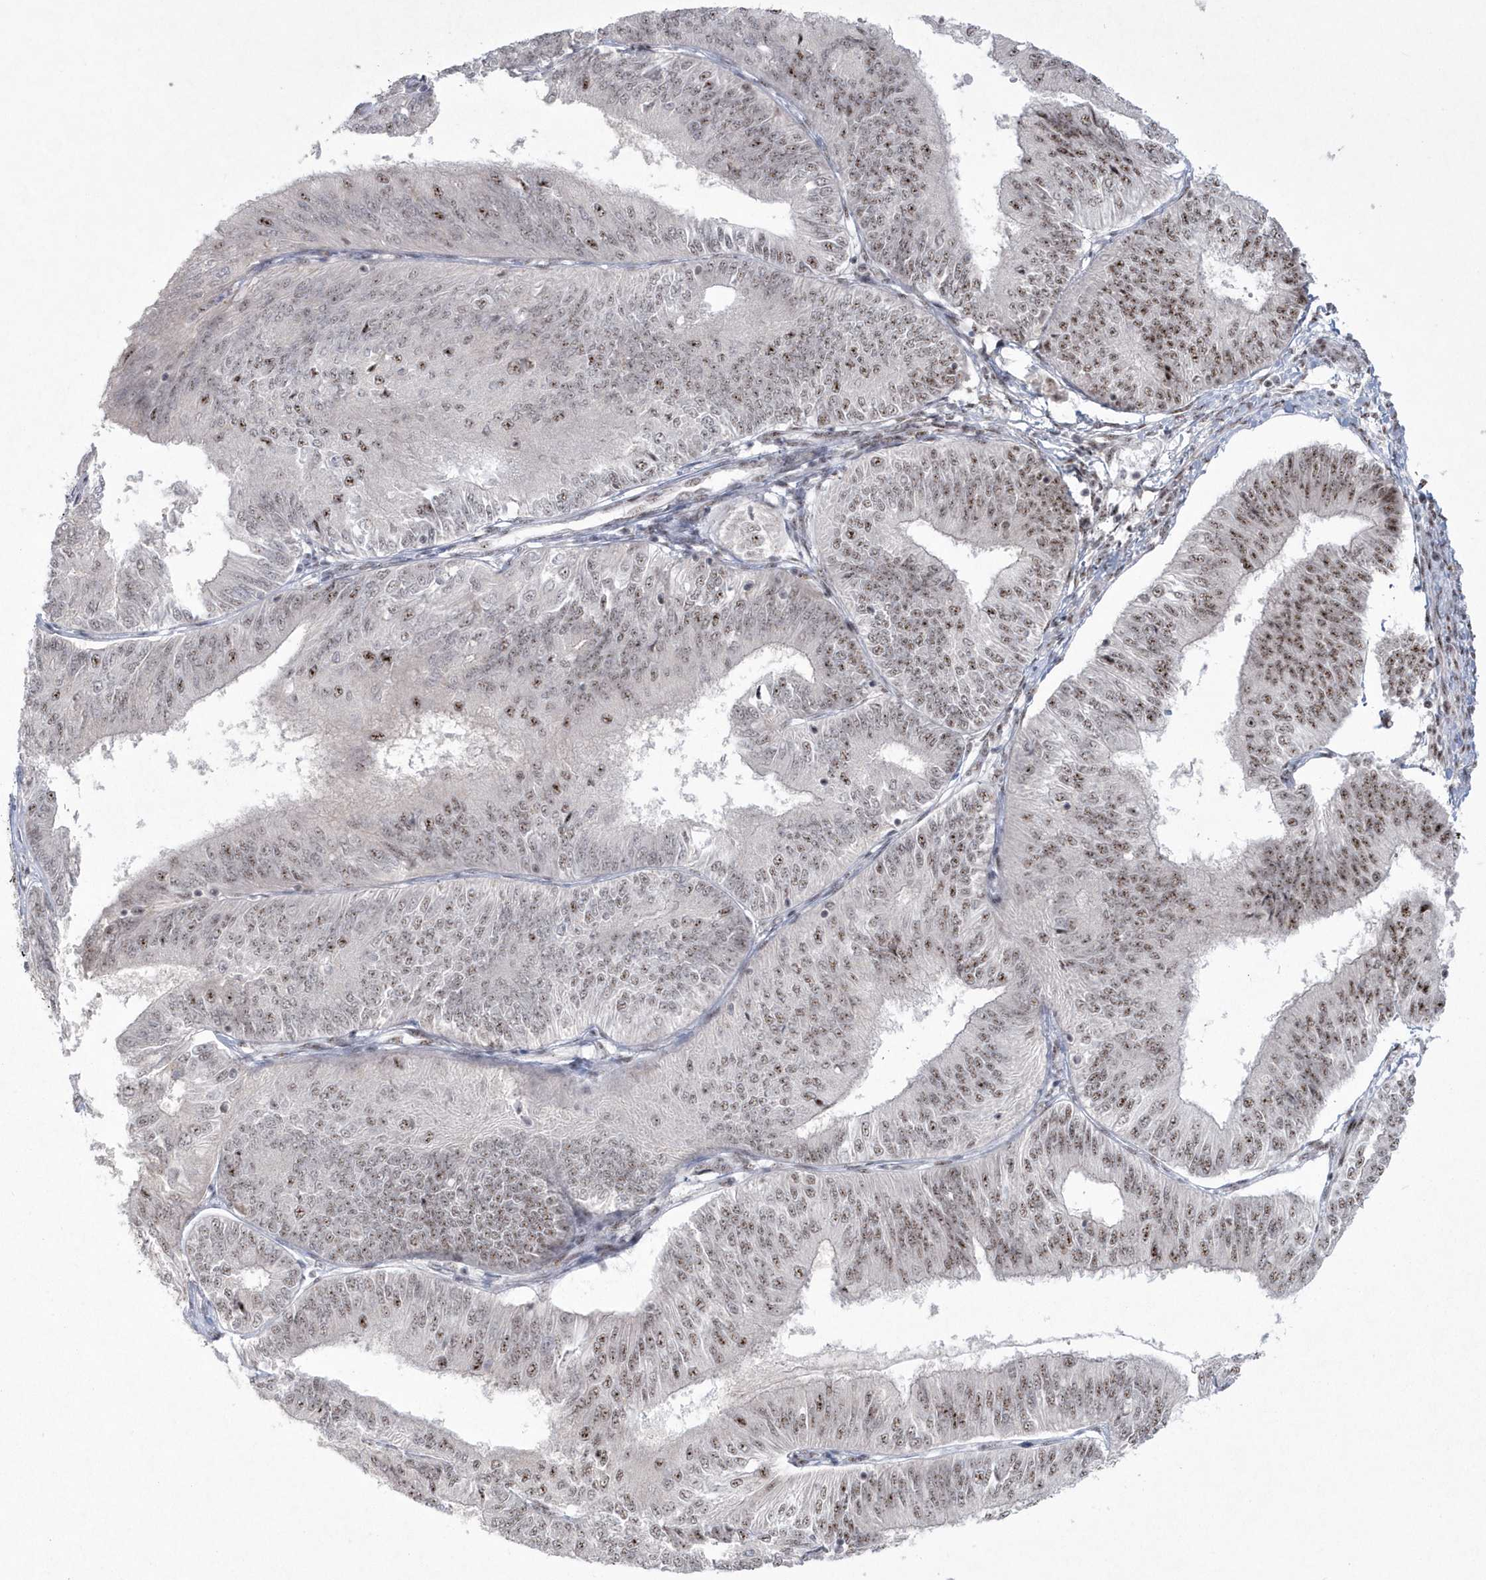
{"staining": {"intensity": "moderate", "quantity": ">75%", "location": "nuclear"}, "tissue": "endometrial cancer", "cell_type": "Tumor cells", "image_type": "cancer", "snomed": [{"axis": "morphology", "description": "Adenocarcinoma, NOS"}, {"axis": "topography", "description": "Endometrium"}], "caption": "Brown immunohistochemical staining in human adenocarcinoma (endometrial) exhibits moderate nuclear positivity in about >75% of tumor cells.", "gene": "KDM6B", "patient": {"sex": "female", "age": 58}}